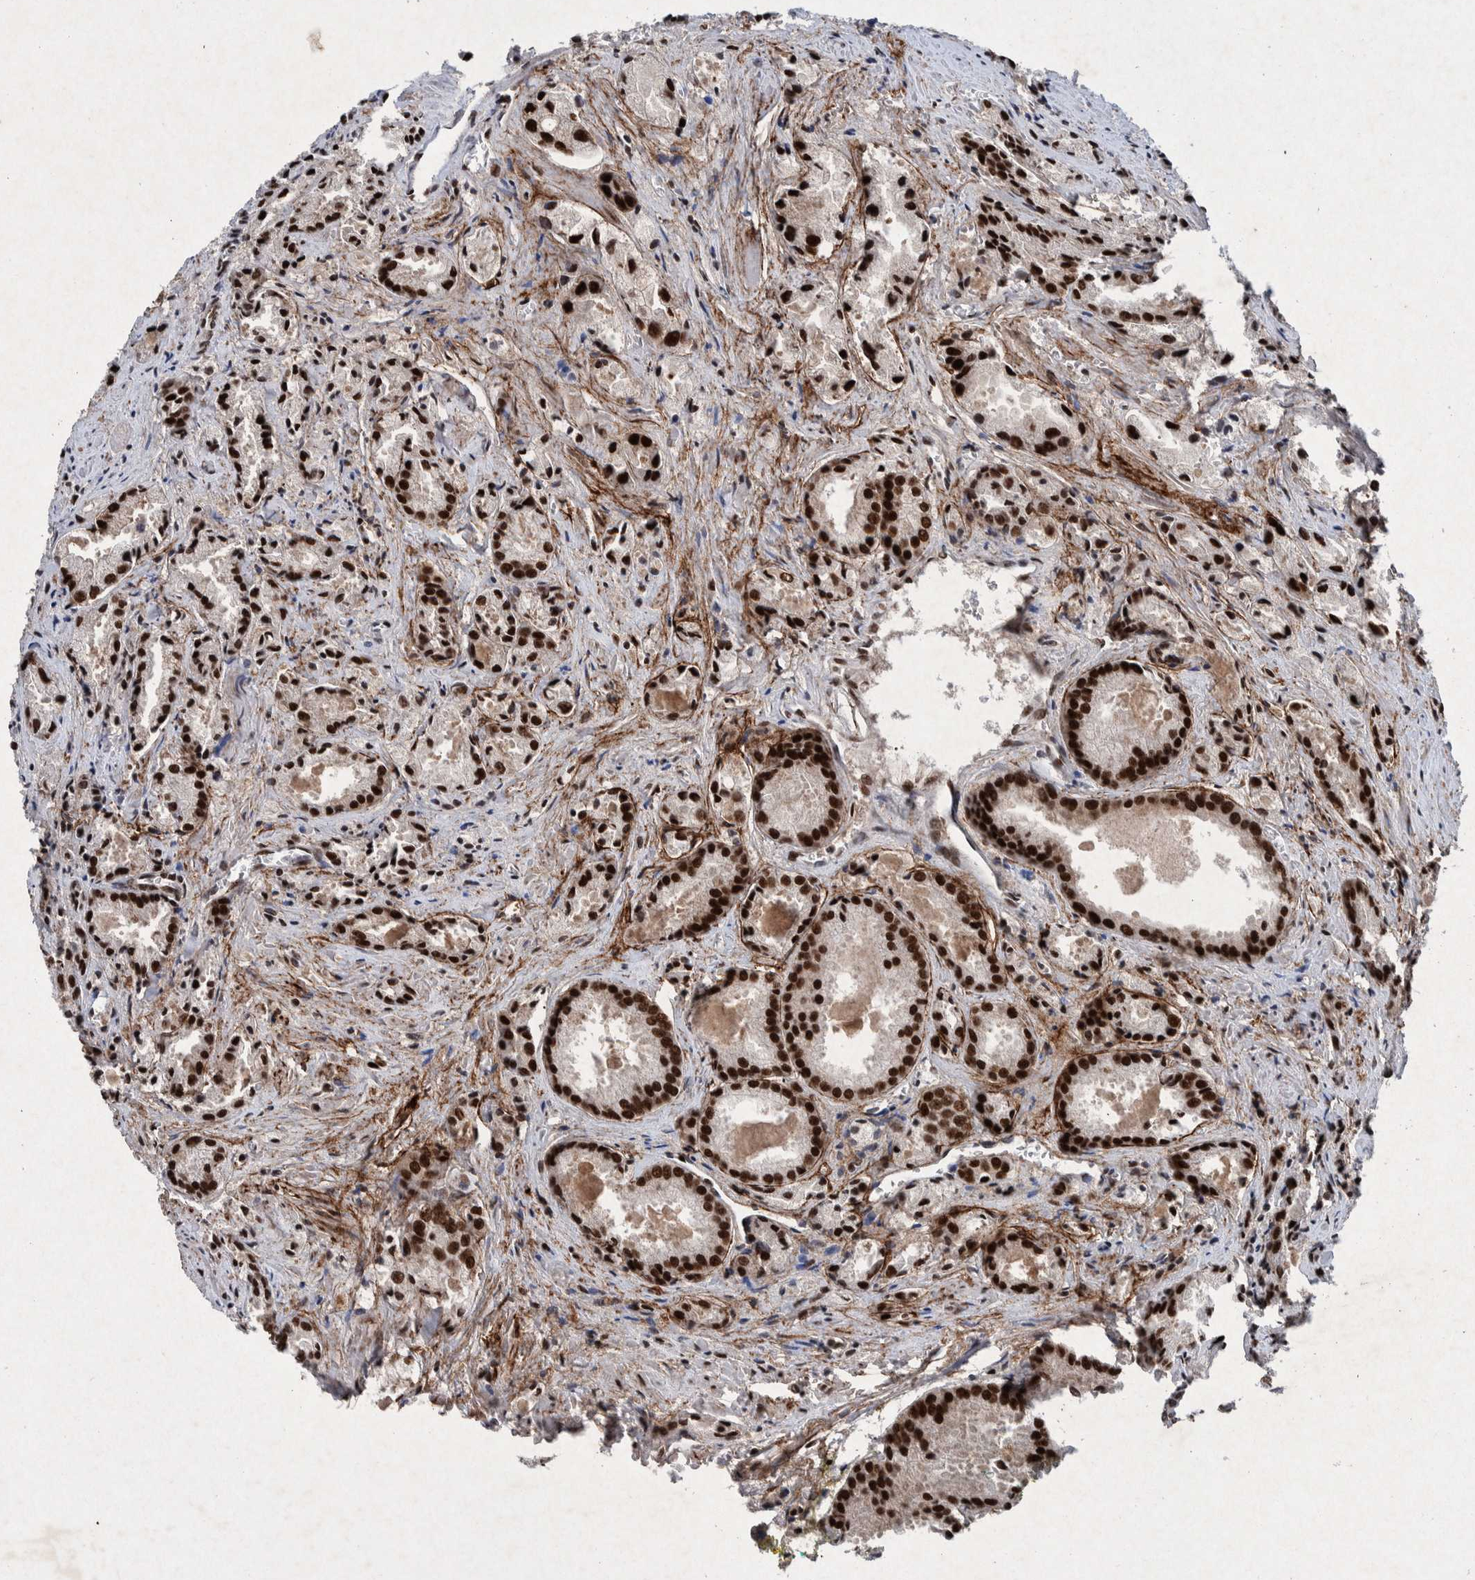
{"staining": {"intensity": "strong", "quantity": ">75%", "location": "nuclear"}, "tissue": "prostate cancer", "cell_type": "Tumor cells", "image_type": "cancer", "snomed": [{"axis": "morphology", "description": "Adenocarcinoma, Low grade"}, {"axis": "topography", "description": "Prostate"}], "caption": "Protein expression analysis of prostate low-grade adenocarcinoma demonstrates strong nuclear positivity in approximately >75% of tumor cells. (DAB (3,3'-diaminobenzidine) = brown stain, brightfield microscopy at high magnification).", "gene": "TAF10", "patient": {"sex": "male", "age": 64}}